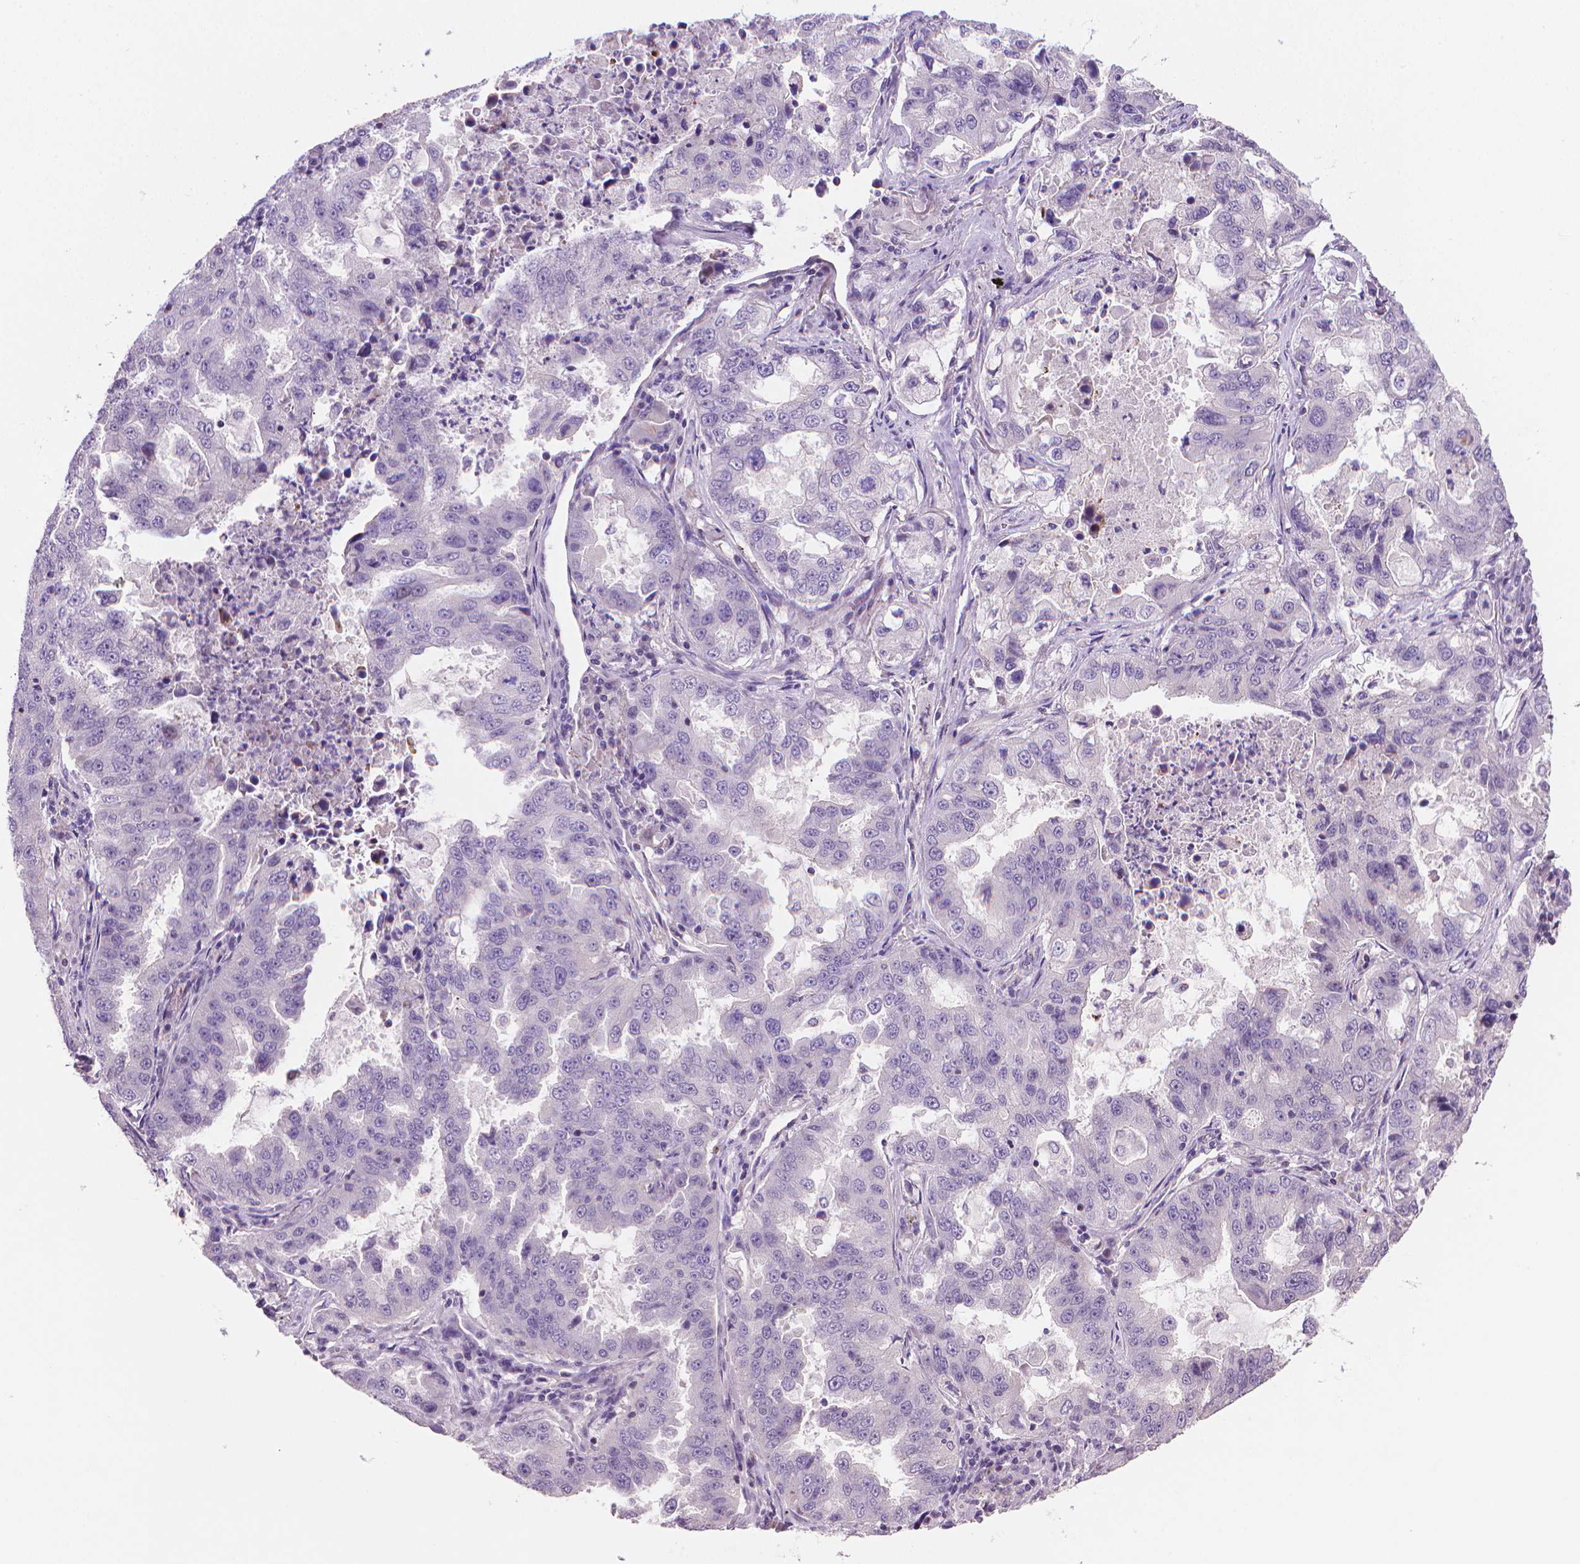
{"staining": {"intensity": "negative", "quantity": "none", "location": "none"}, "tissue": "lung cancer", "cell_type": "Tumor cells", "image_type": "cancer", "snomed": [{"axis": "morphology", "description": "Adenocarcinoma, NOS"}, {"axis": "topography", "description": "Lung"}], "caption": "Immunohistochemical staining of human lung cancer reveals no significant staining in tumor cells.", "gene": "CLXN", "patient": {"sex": "female", "age": 61}}